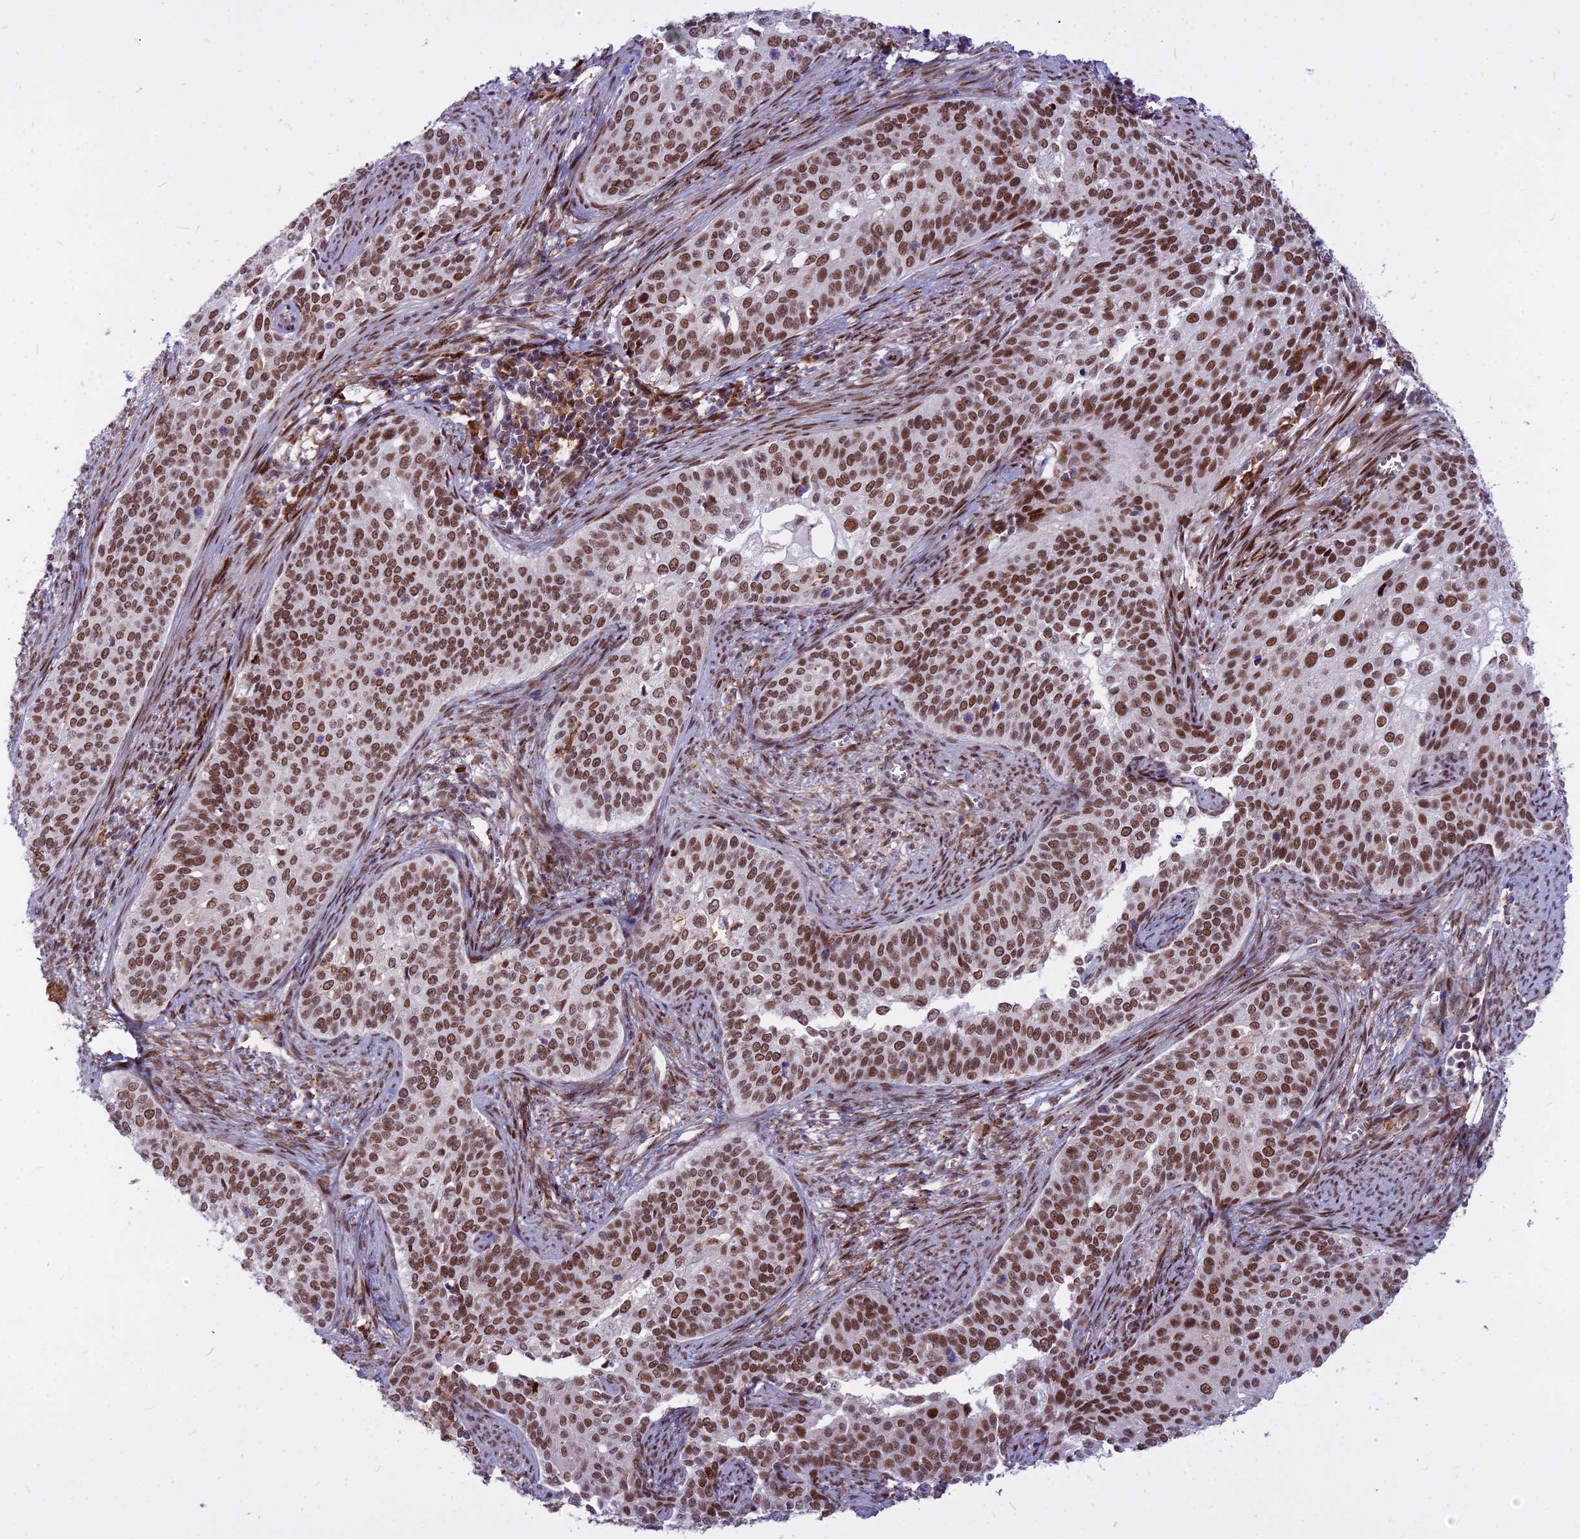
{"staining": {"intensity": "moderate", "quantity": ">75%", "location": "nuclear"}, "tissue": "cervical cancer", "cell_type": "Tumor cells", "image_type": "cancer", "snomed": [{"axis": "morphology", "description": "Squamous cell carcinoma, NOS"}, {"axis": "topography", "description": "Cervix"}], "caption": "Squamous cell carcinoma (cervical) was stained to show a protein in brown. There is medium levels of moderate nuclear expression in approximately >75% of tumor cells.", "gene": "ALG10", "patient": {"sex": "female", "age": 44}}